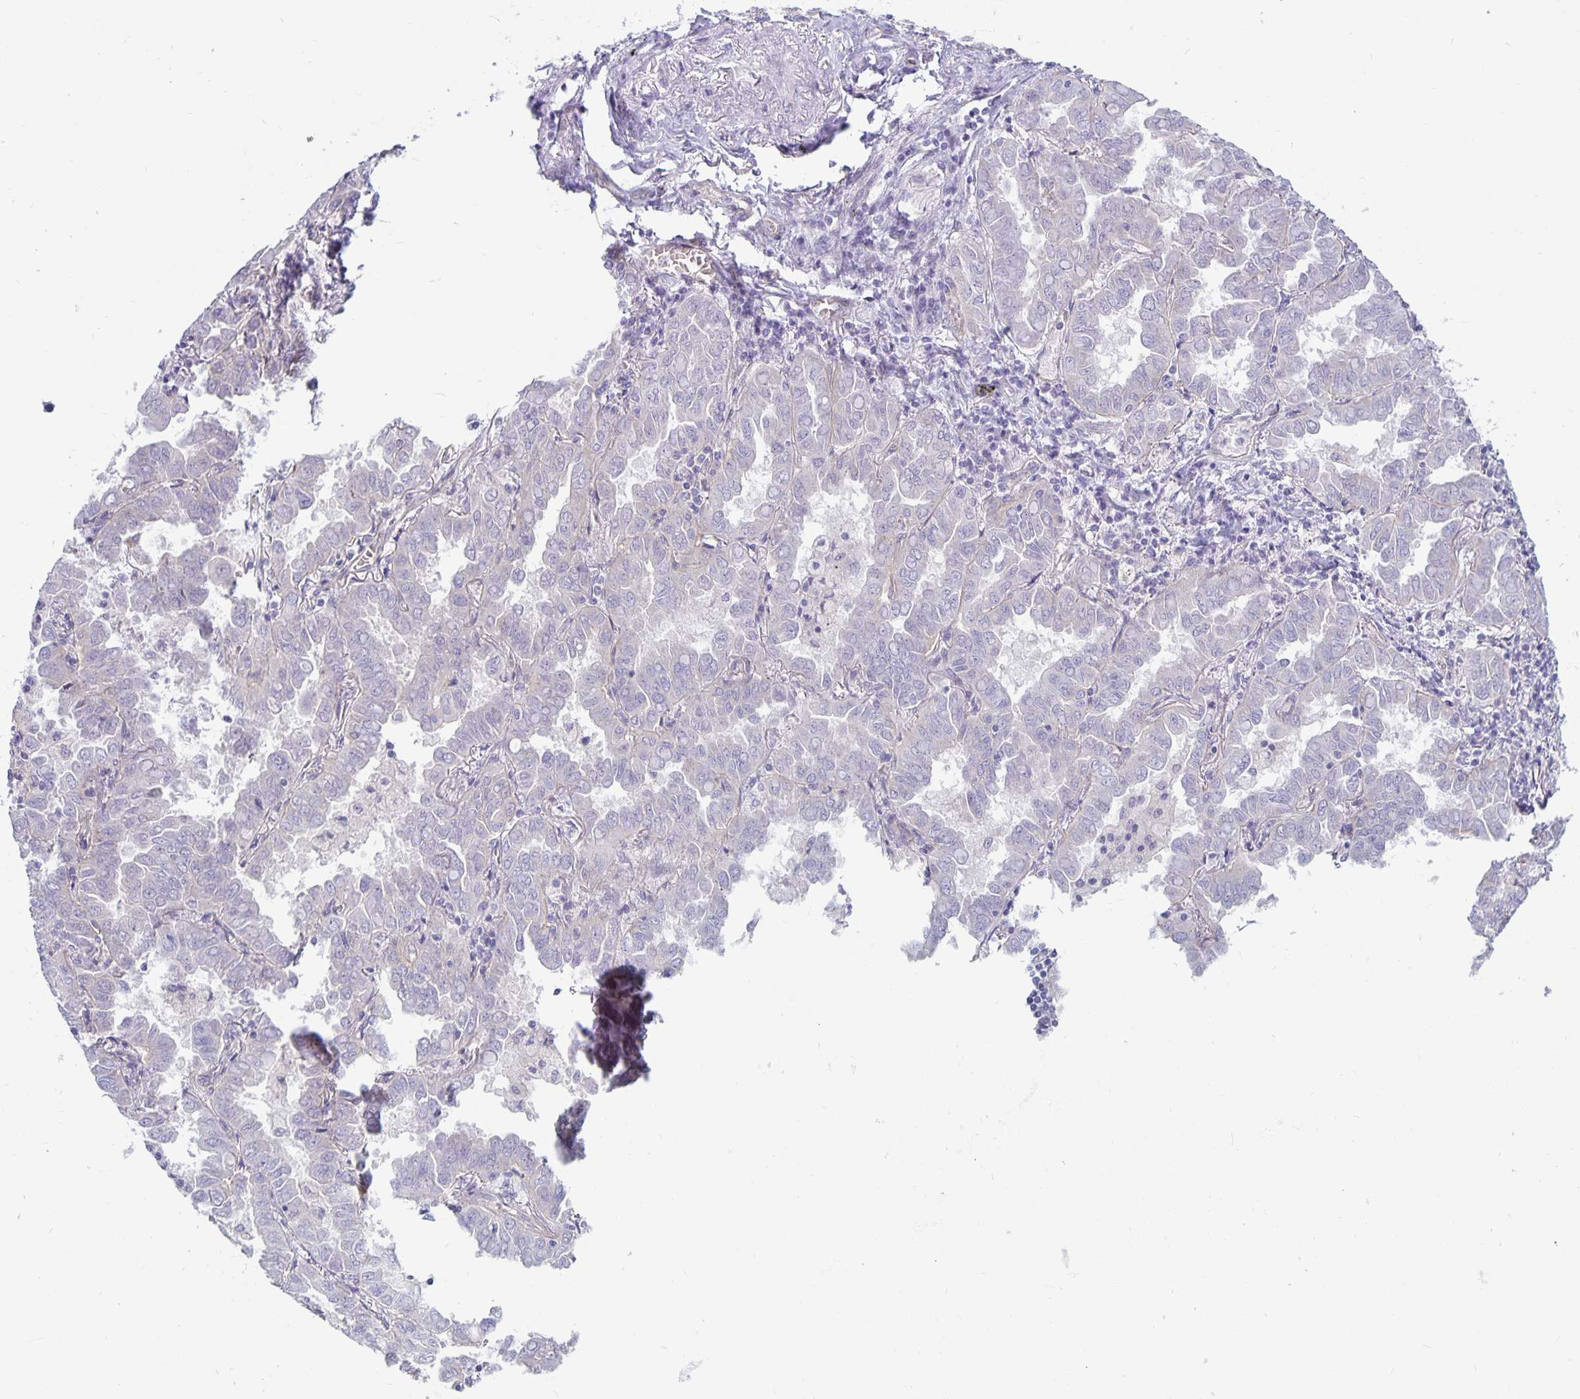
{"staining": {"intensity": "negative", "quantity": "none", "location": "none"}, "tissue": "lung cancer", "cell_type": "Tumor cells", "image_type": "cancer", "snomed": [{"axis": "morphology", "description": "Adenocarcinoma, NOS"}, {"axis": "topography", "description": "Lung"}], "caption": "Tumor cells show no significant protein staining in lung cancer (adenocarcinoma).", "gene": "PLCB3", "patient": {"sex": "male", "age": 64}}